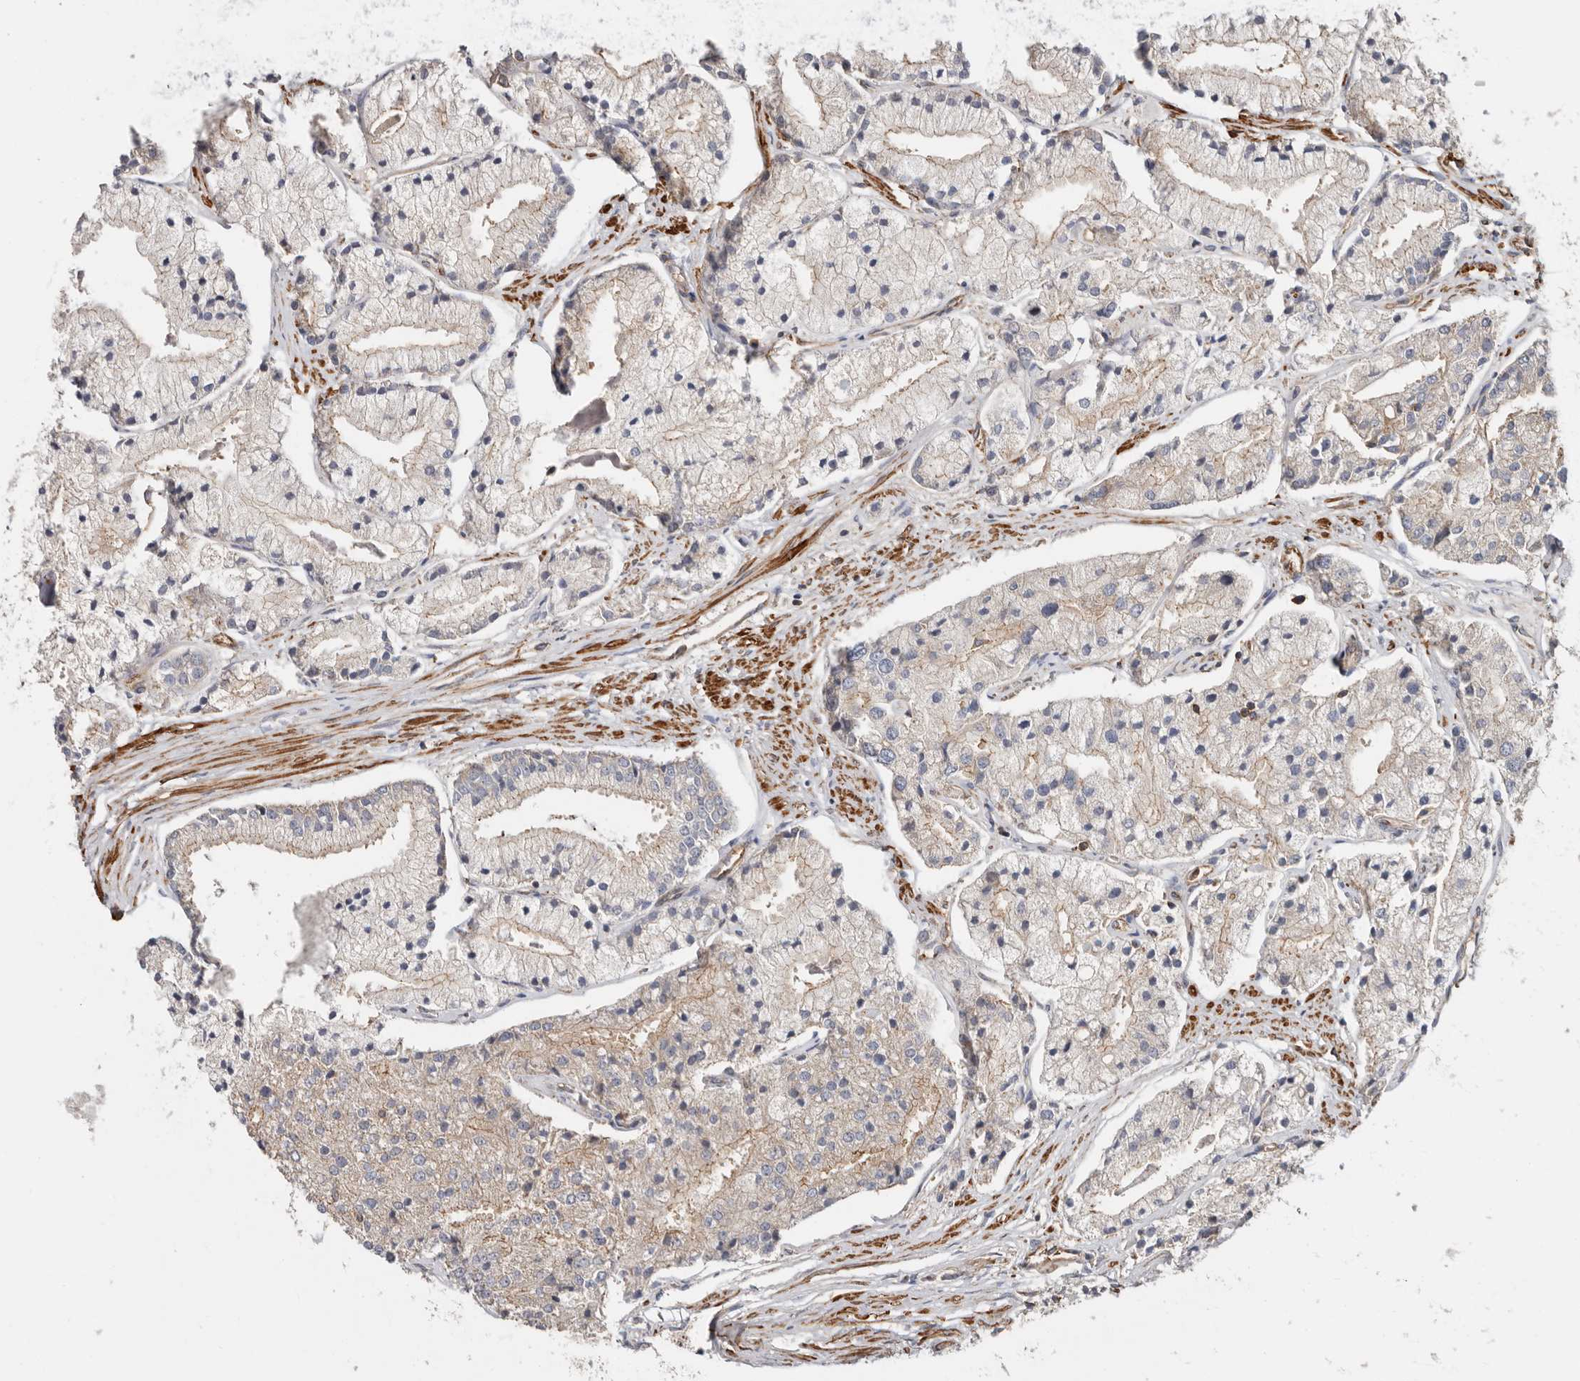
{"staining": {"intensity": "weak", "quantity": "25%-75%", "location": "cytoplasmic/membranous"}, "tissue": "prostate cancer", "cell_type": "Tumor cells", "image_type": "cancer", "snomed": [{"axis": "morphology", "description": "Adenocarcinoma, High grade"}, {"axis": "topography", "description": "Prostate"}], "caption": "Immunohistochemical staining of prostate cancer exhibits low levels of weak cytoplasmic/membranous staining in about 25%-75% of tumor cells.", "gene": "TMC7", "patient": {"sex": "male", "age": 50}}